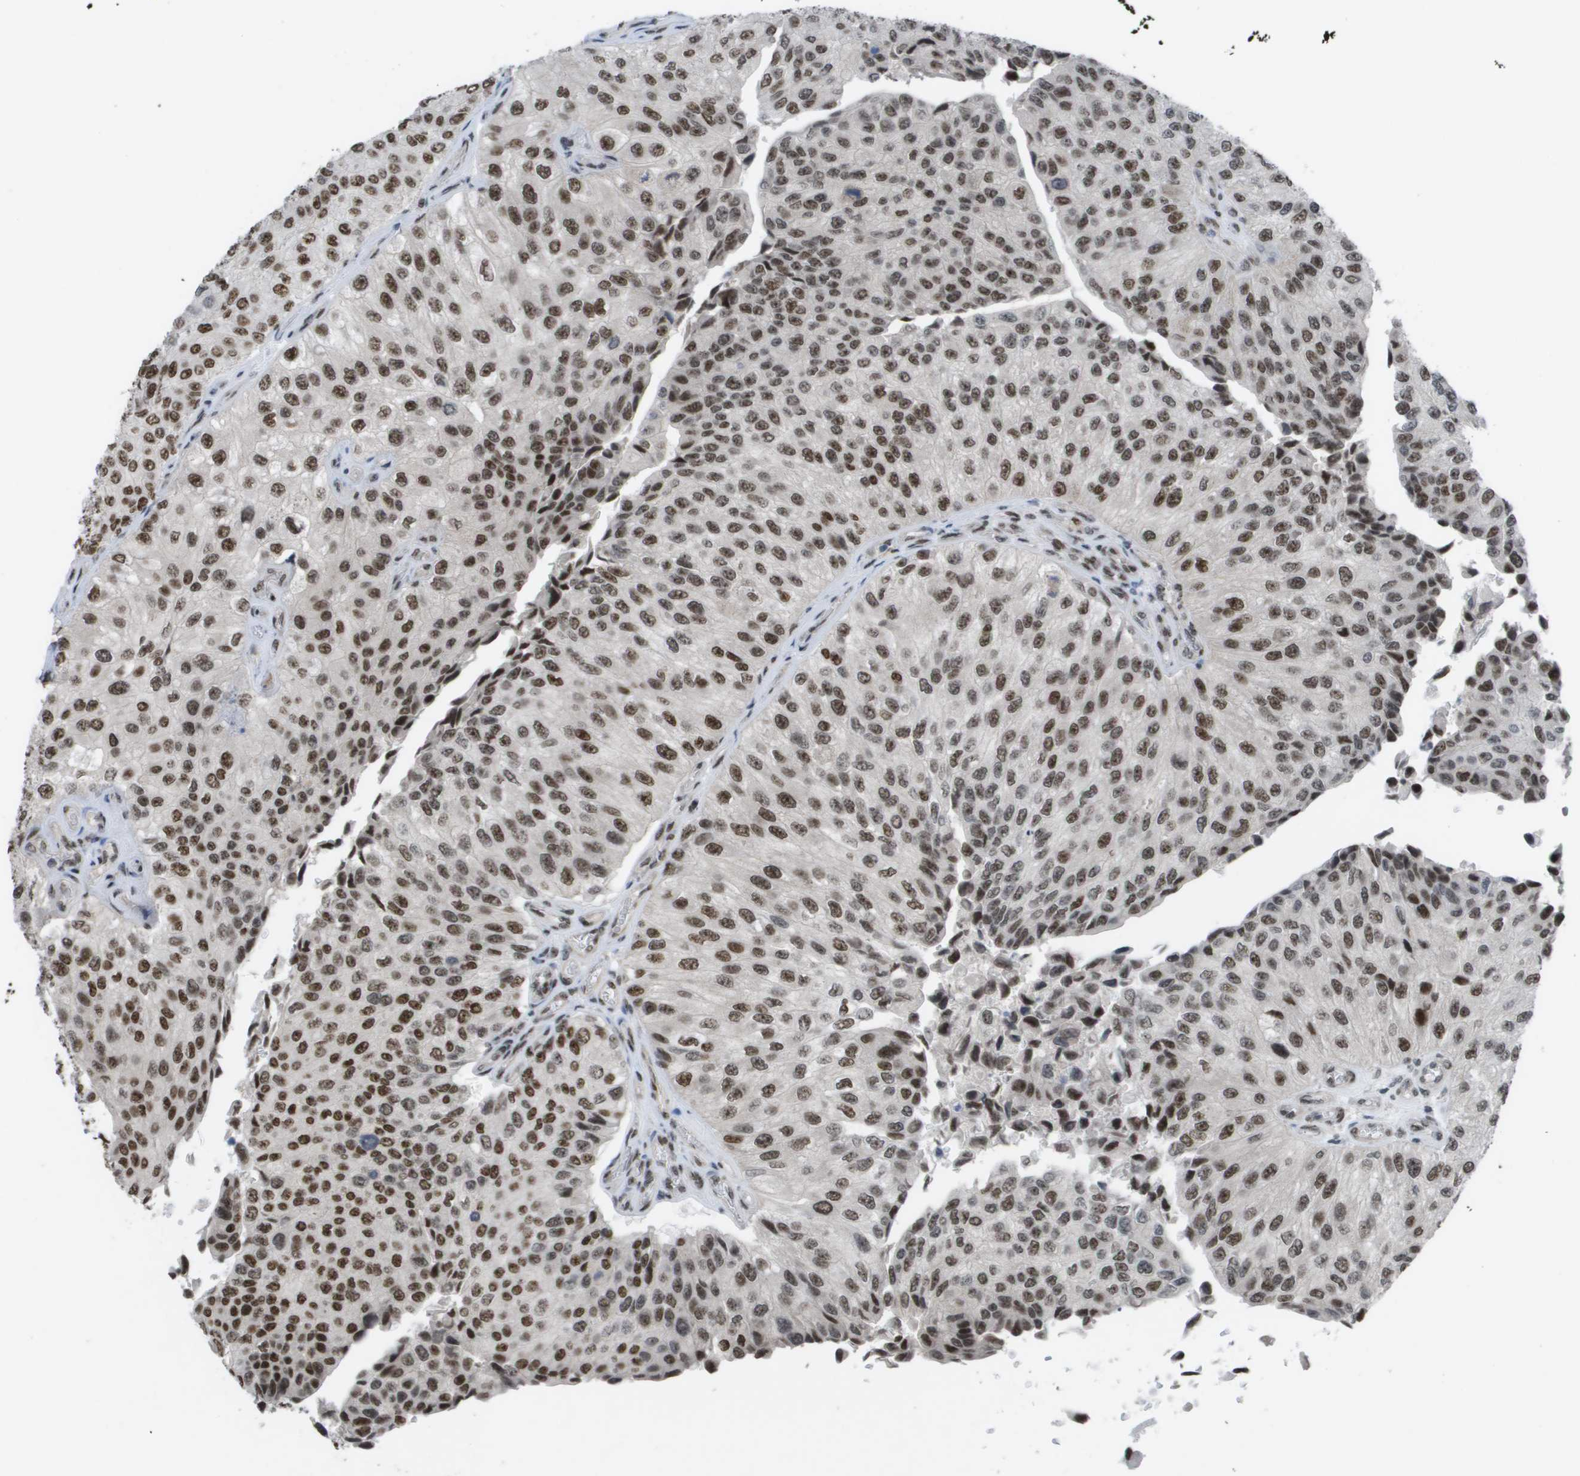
{"staining": {"intensity": "moderate", "quantity": ">75%", "location": "nuclear"}, "tissue": "urothelial cancer", "cell_type": "Tumor cells", "image_type": "cancer", "snomed": [{"axis": "morphology", "description": "Urothelial carcinoma, High grade"}, {"axis": "topography", "description": "Kidney"}, {"axis": "topography", "description": "Urinary bladder"}], "caption": "A high-resolution histopathology image shows IHC staining of urothelial cancer, which shows moderate nuclear staining in about >75% of tumor cells.", "gene": "CDT1", "patient": {"sex": "male", "age": 77}}